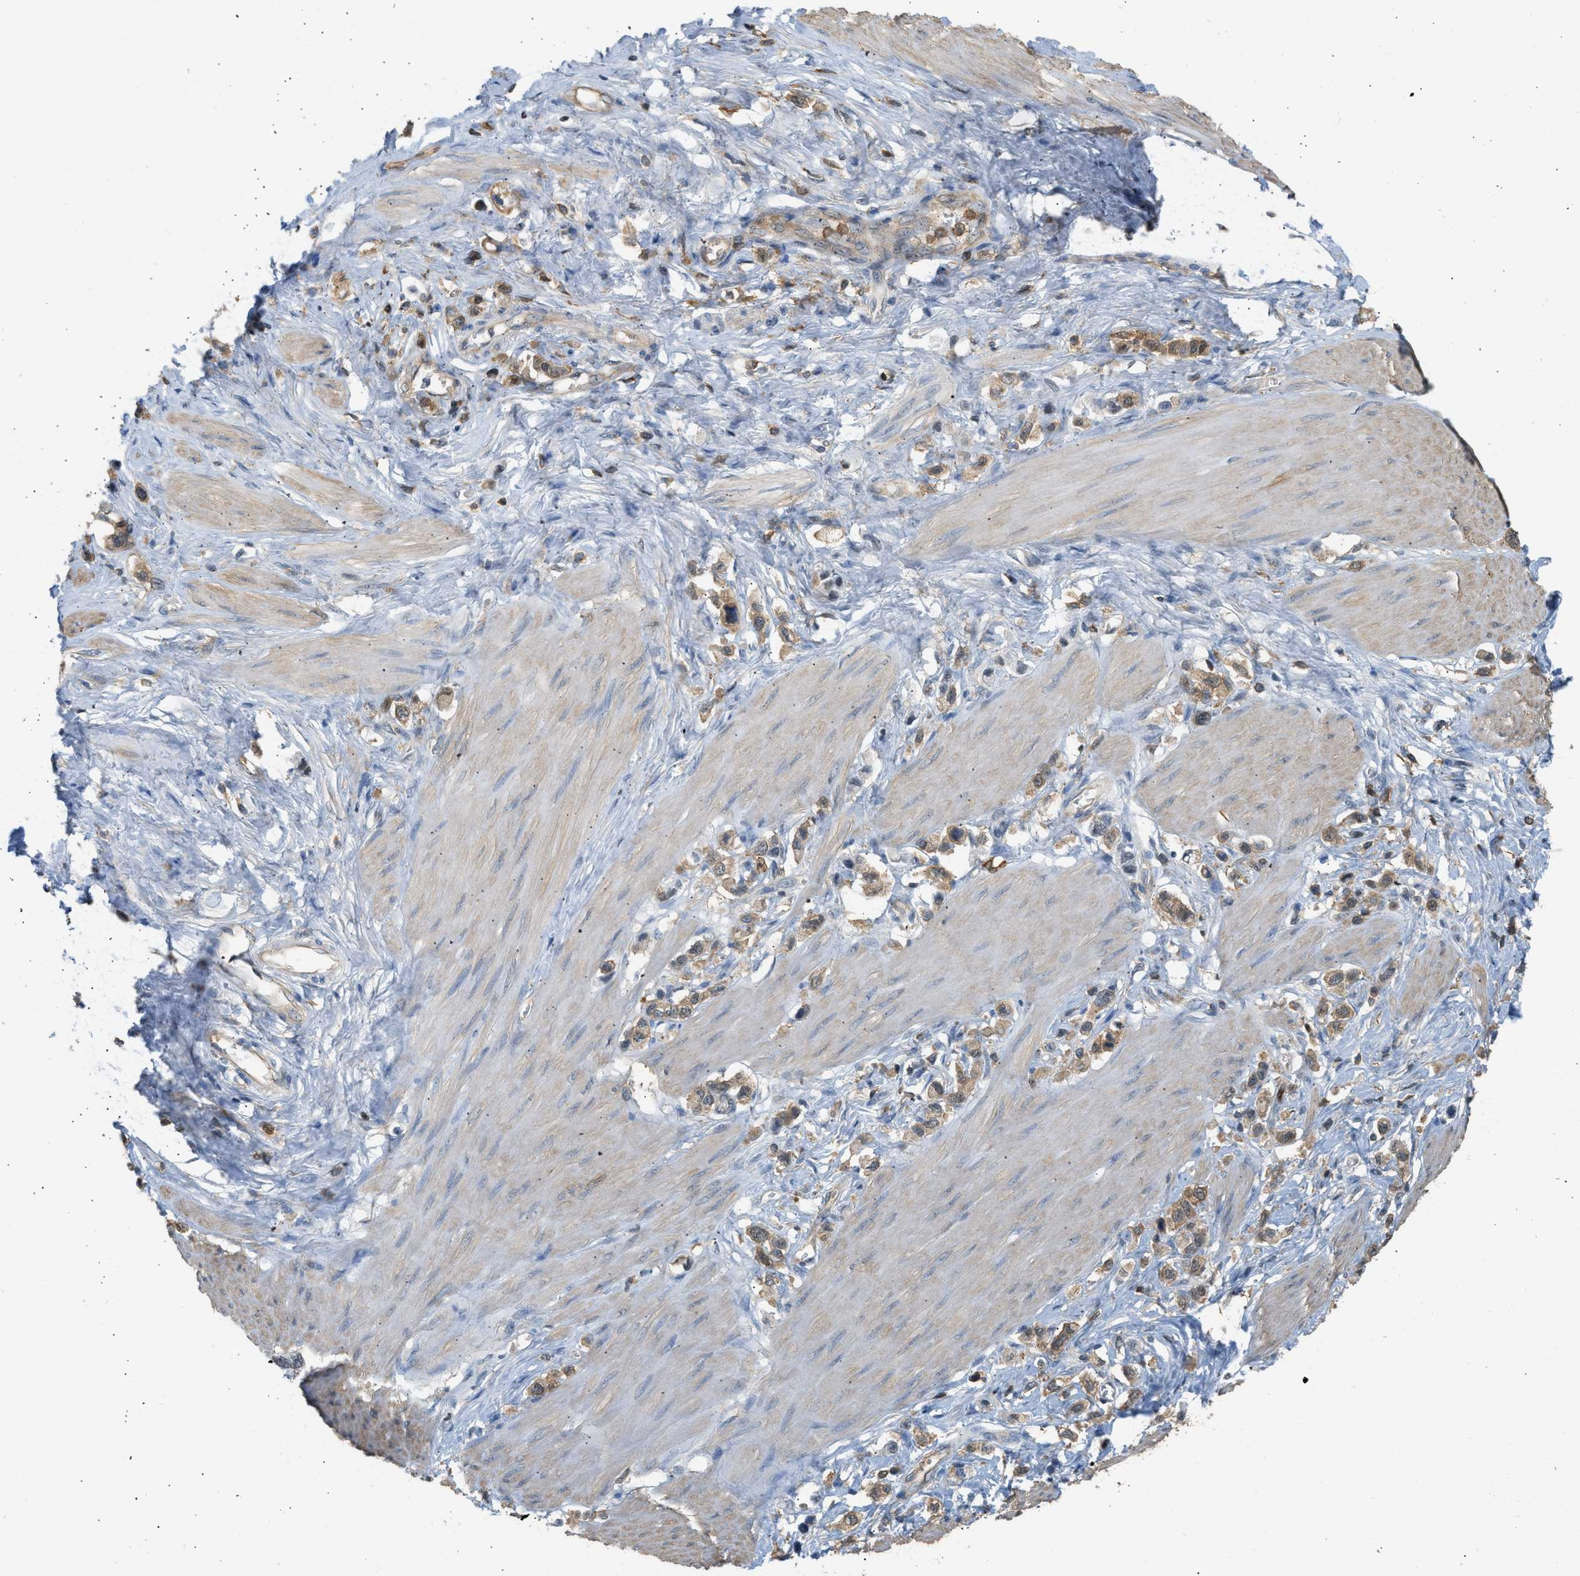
{"staining": {"intensity": "moderate", "quantity": ">75%", "location": "cytoplasmic/membranous"}, "tissue": "stomach cancer", "cell_type": "Tumor cells", "image_type": "cancer", "snomed": [{"axis": "morphology", "description": "Adenocarcinoma, NOS"}, {"axis": "topography", "description": "Stomach"}], "caption": "IHC histopathology image of adenocarcinoma (stomach) stained for a protein (brown), which demonstrates medium levels of moderate cytoplasmic/membranous expression in approximately >75% of tumor cells.", "gene": "ENO1", "patient": {"sex": "female", "age": 65}}